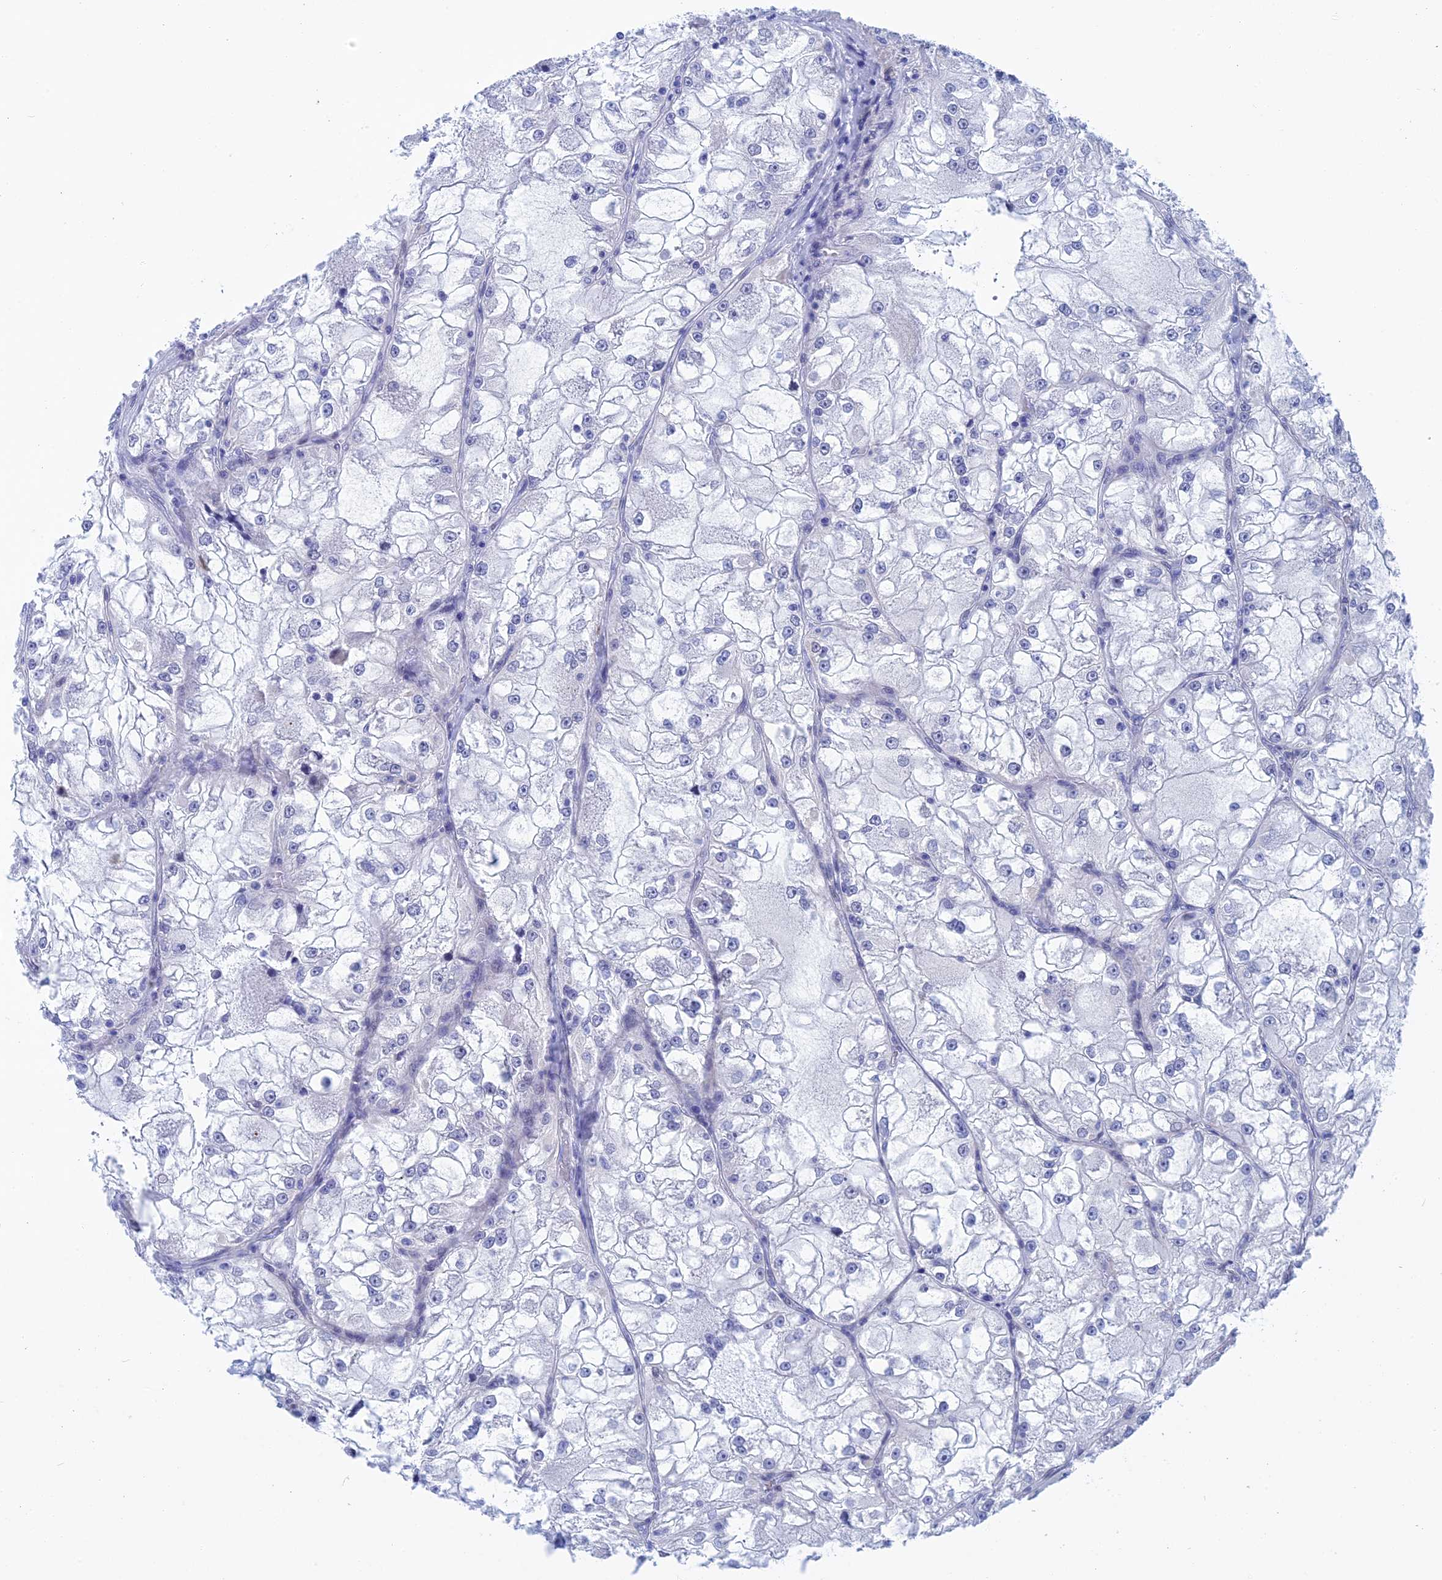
{"staining": {"intensity": "negative", "quantity": "none", "location": "none"}, "tissue": "renal cancer", "cell_type": "Tumor cells", "image_type": "cancer", "snomed": [{"axis": "morphology", "description": "Adenocarcinoma, NOS"}, {"axis": "topography", "description": "Kidney"}], "caption": "The IHC photomicrograph has no significant positivity in tumor cells of renal adenocarcinoma tissue. Nuclei are stained in blue.", "gene": "WDR83", "patient": {"sex": "female", "age": 72}}